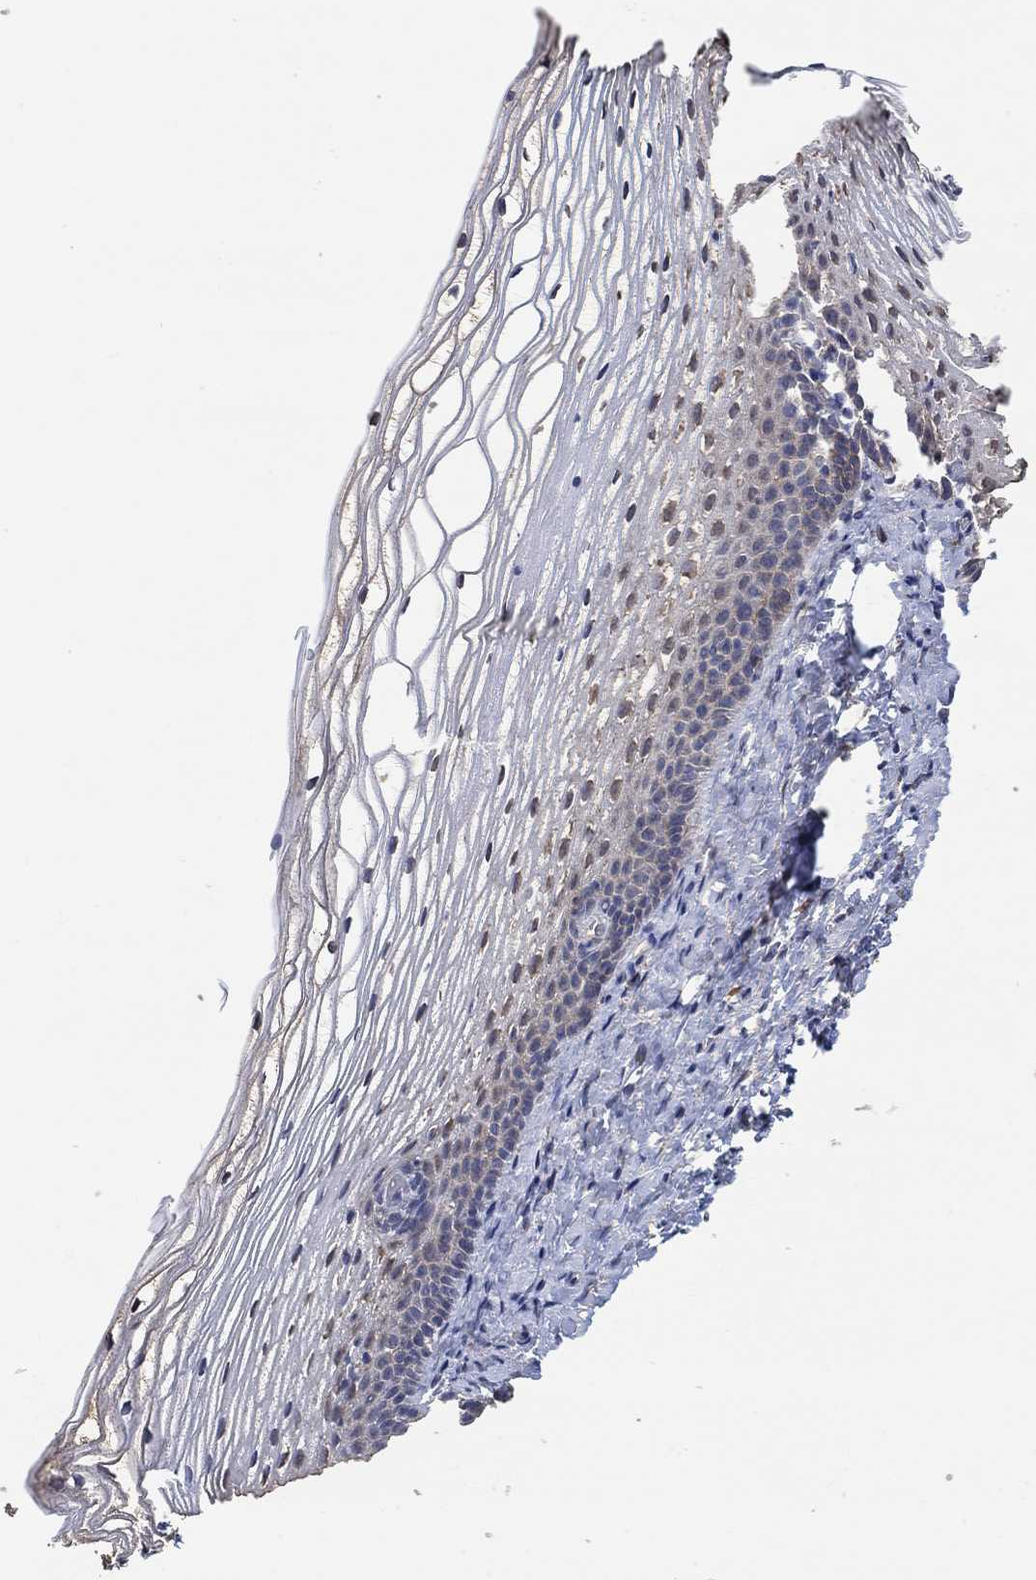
{"staining": {"intensity": "negative", "quantity": "none", "location": "none"}, "tissue": "cervix", "cell_type": "Glandular cells", "image_type": "normal", "snomed": [{"axis": "morphology", "description": "Normal tissue, NOS"}, {"axis": "topography", "description": "Cervix"}], "caption": "A high-resolution image shows IHC staining of unremarkable cervix, which demonstrates no significant positivity in glandular cells.", "gene": "SYT16", "patient": {"sex": "female", "age": 39}}